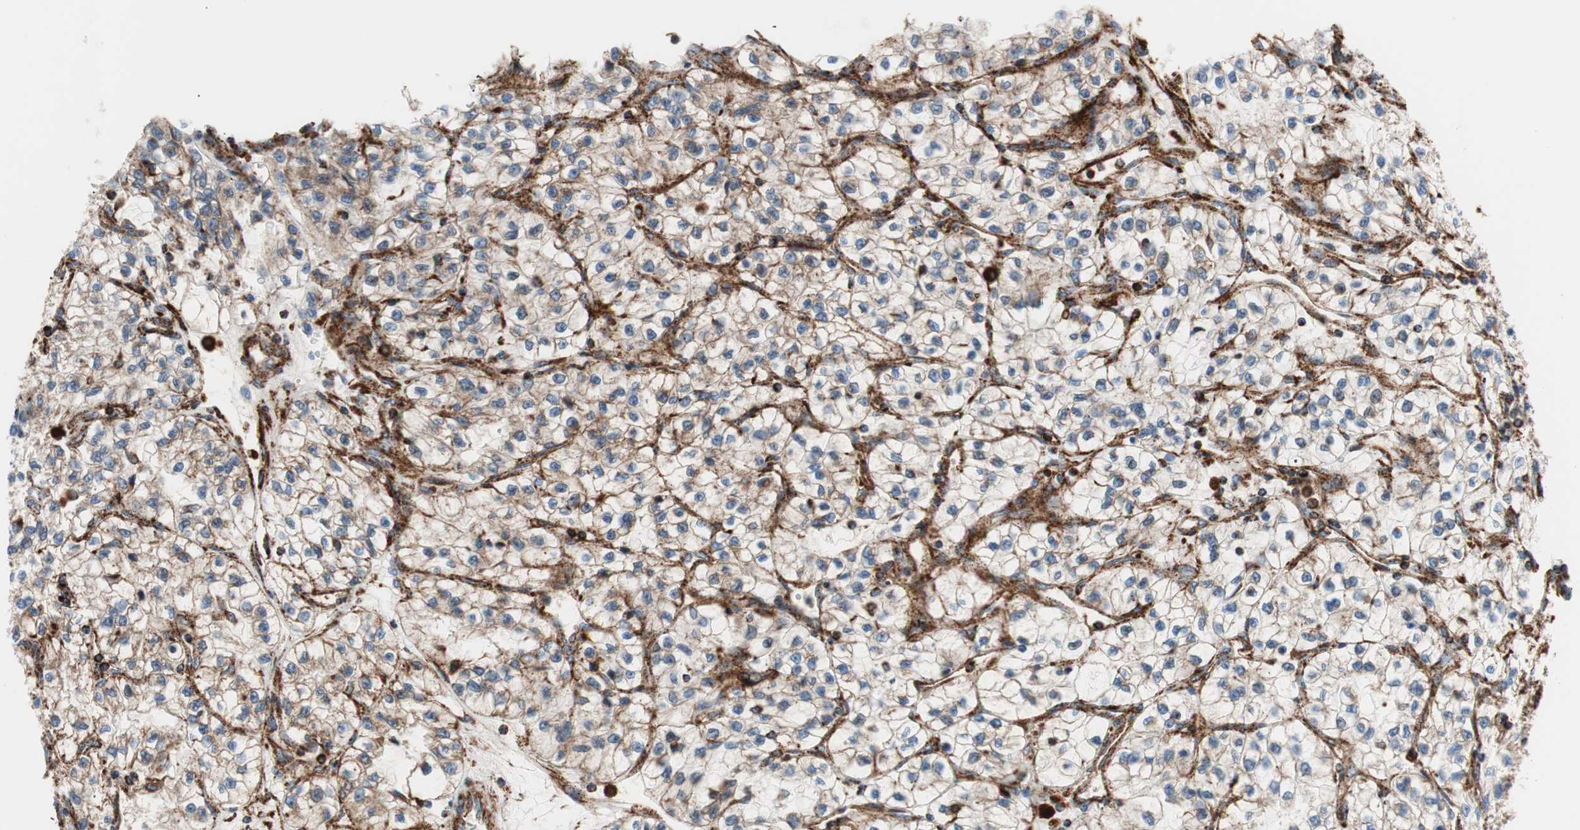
{"staining": {"intensity": "moderate", "quantity": ">75%", "location": "cytoplasmic/membranous"}, "tissue": "renal cancer", "cell_type": "Tumor cells", "image_type": "cancer", "snomed": [{"axis": "morphology", "description": "Adenocarcinoma, NOS"}, {"axis": "topography", "description": "Kidney"}], "caption": "Approximately >75% of tumor cells in human renal cancer (adenocarcinoma) show moderate cytoplasmic/membranous protein positivity as visualized by brown immunohistochemical staining.", "gene": "LAMP1", "patient": {"sex": "female", "age": 57}}